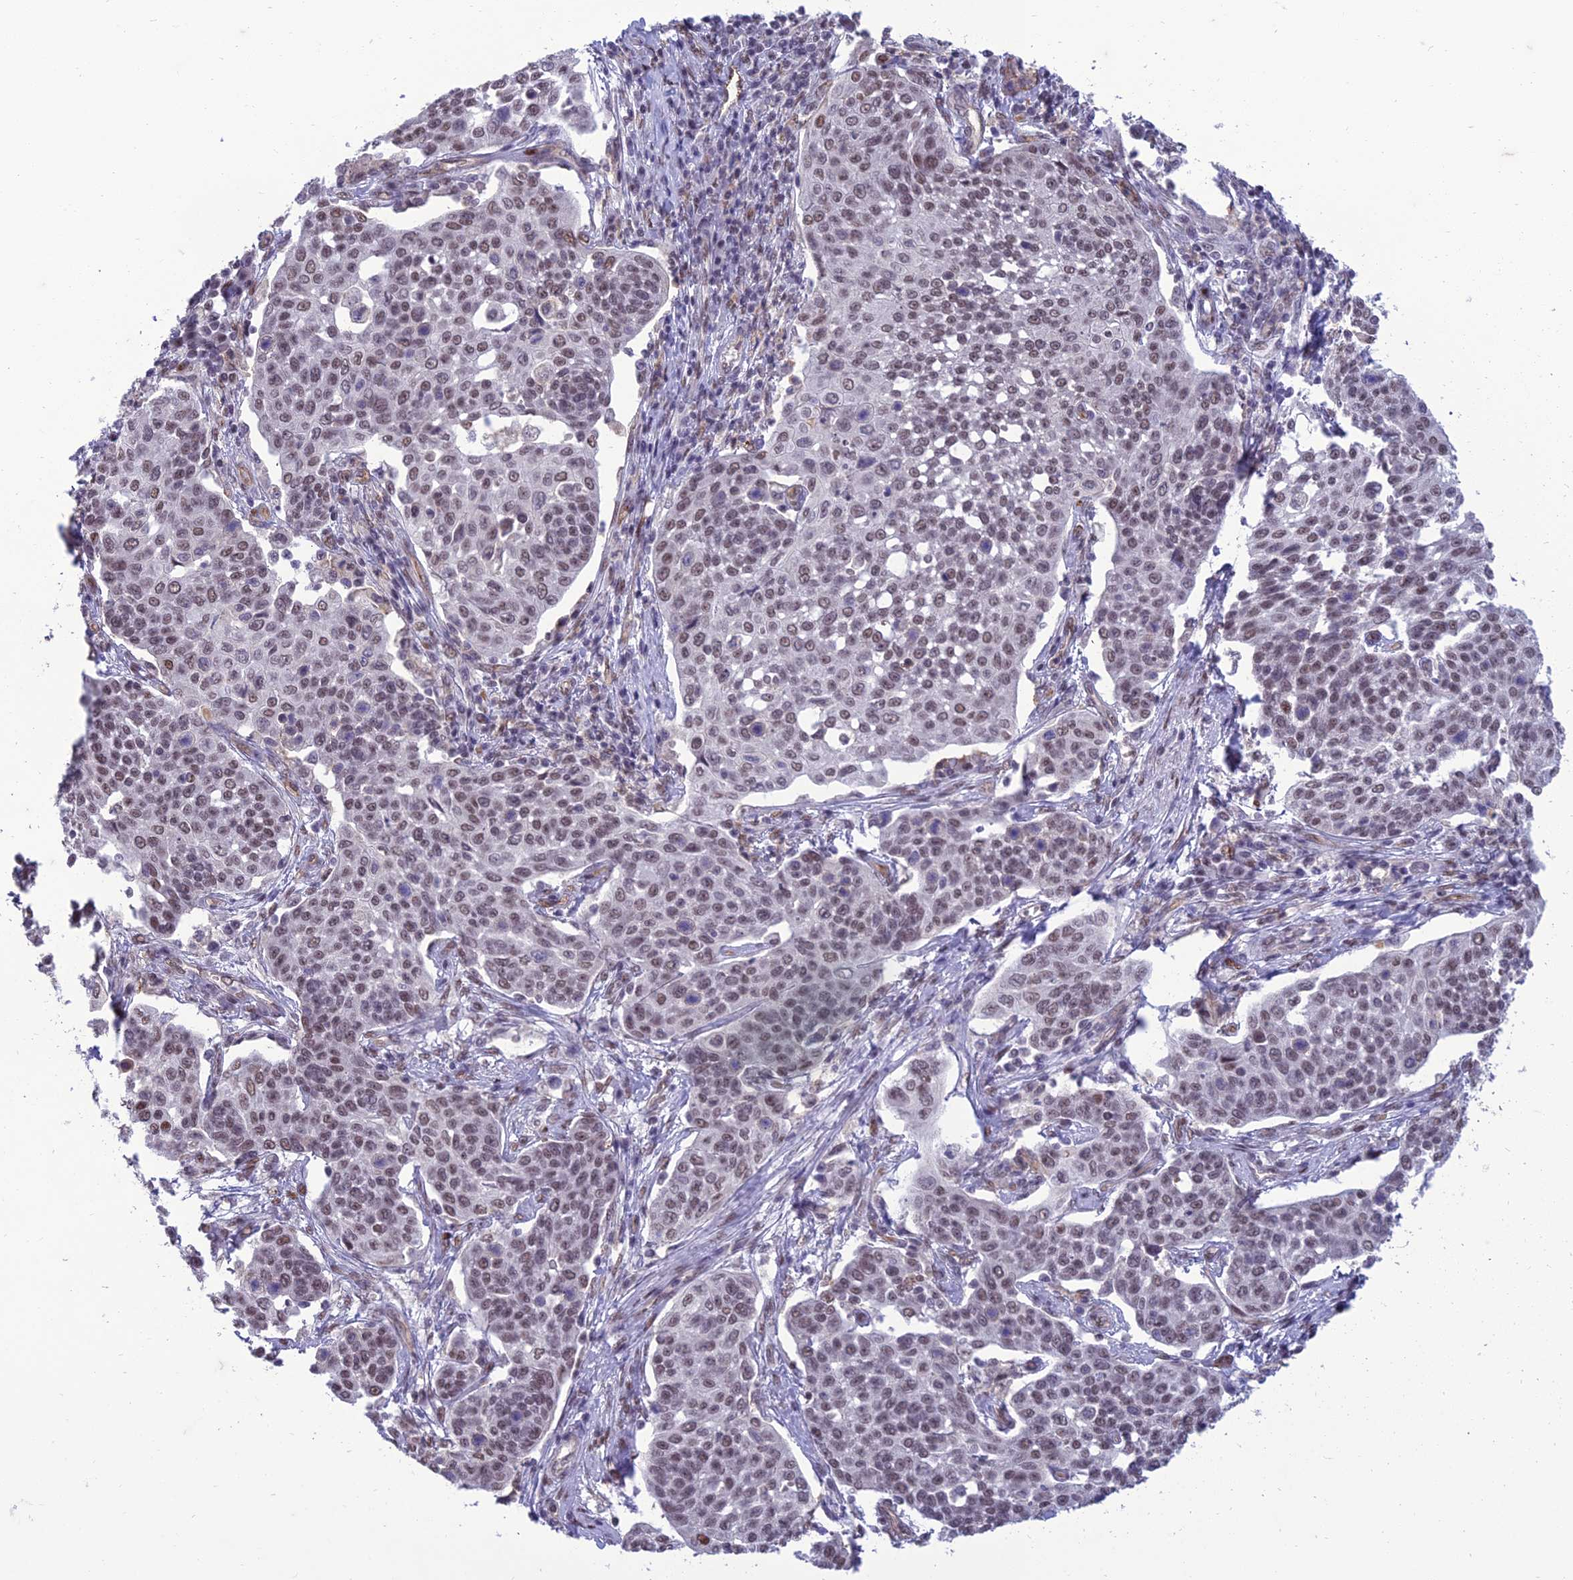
{"staining": {"intensity": "weak", "quantity": ">75%", "location": "nuclear"}, "tissue": "cervical cancer", "cell_type": "Tumor cells", "image_type": "cancer", "snomed": [{"axis": "morphology", "description": "Squamous cell carcinoma, NOS"}, {"axis": "topography", "description": "Cervix"}], "caption": "Immunohistochemical staining of cervical cancer demonstrates weak nuclear protein expression in about >75% of tumor cells. (brown staining indicates protein expression, while blue staining denotes nuclei).", "gene": "RANBP3", "patient": {"sex": "female", "age": 34}}